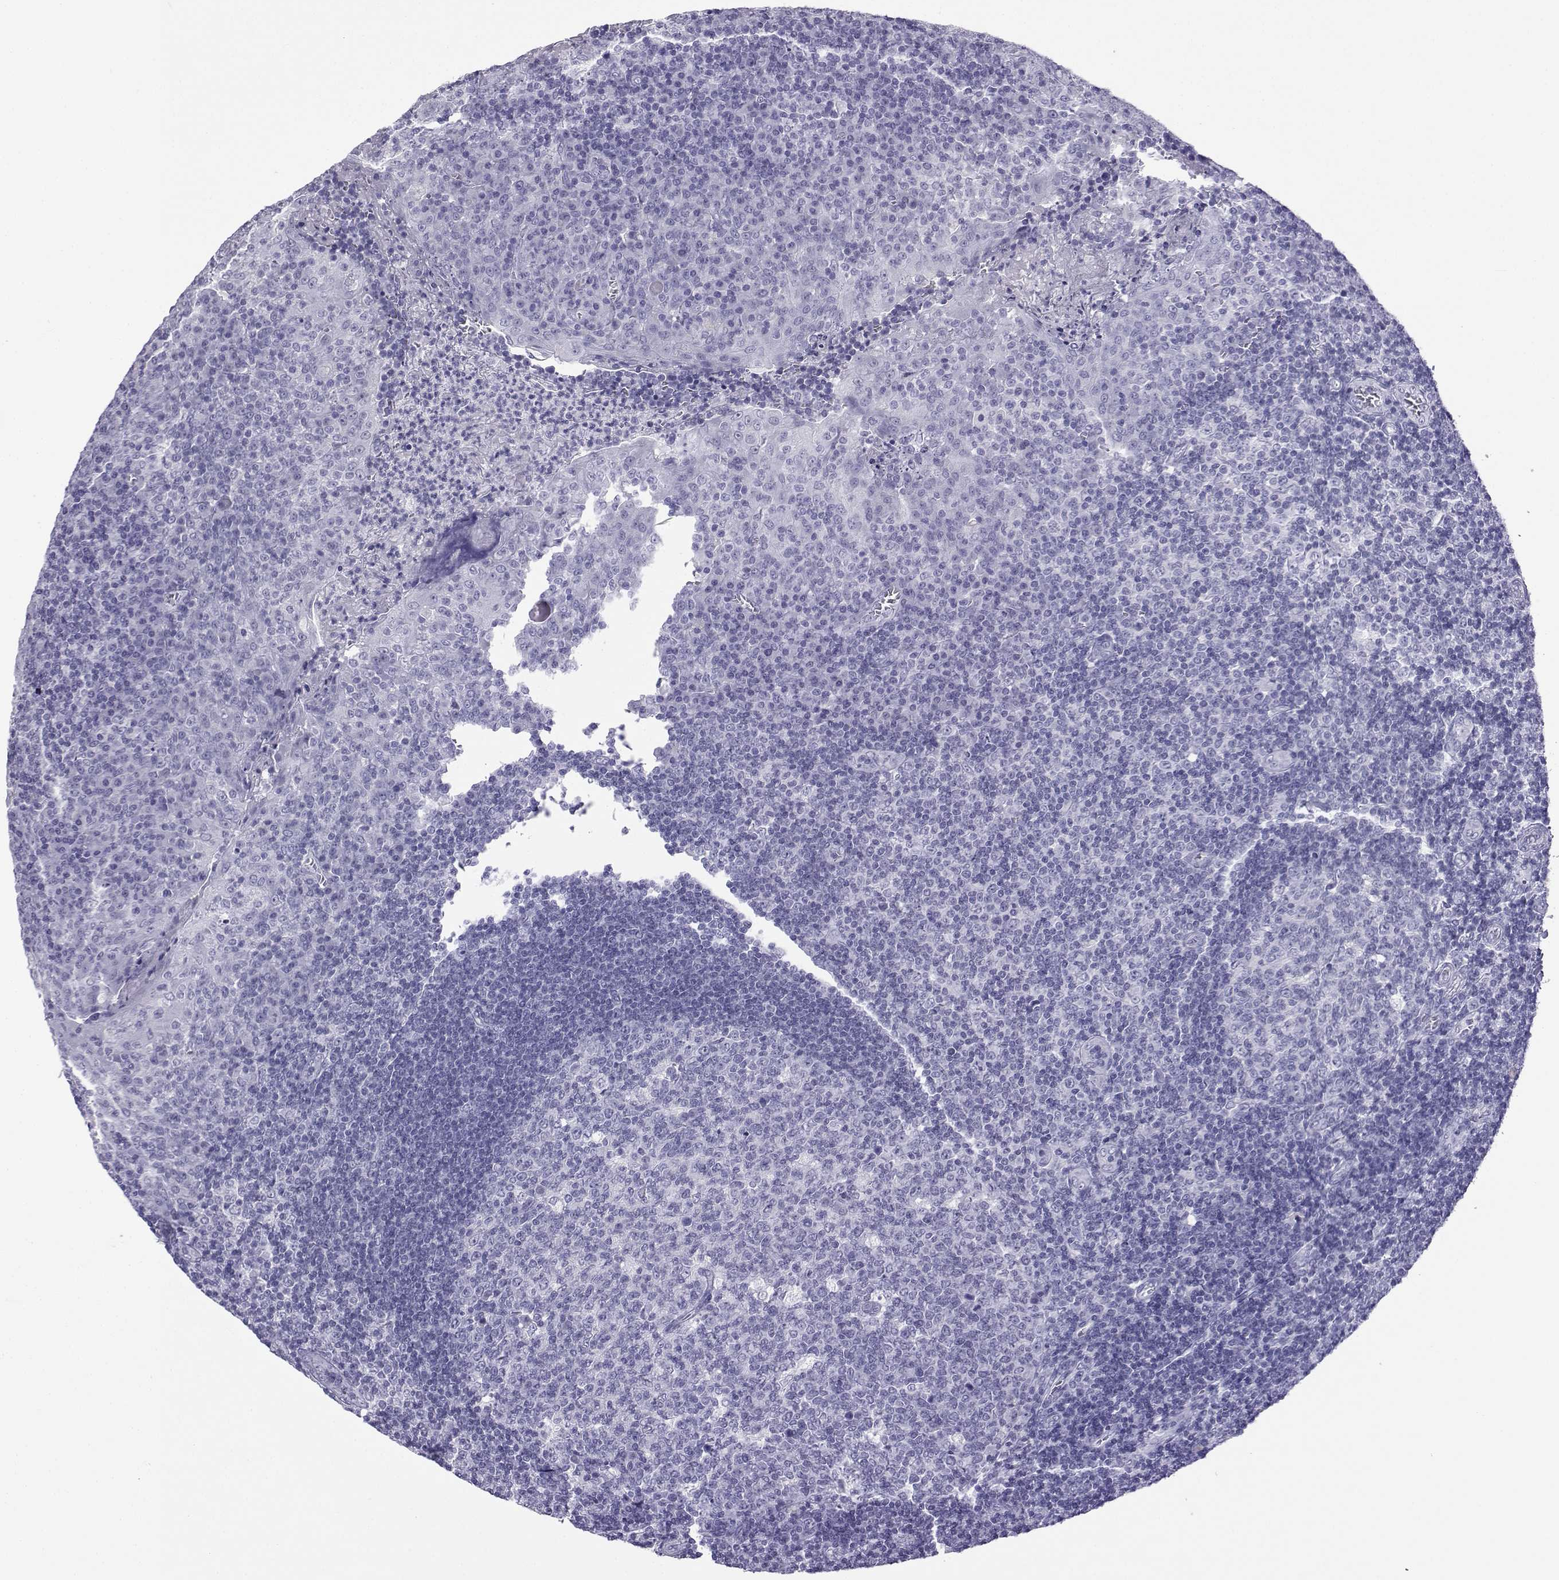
{"staining": {"intensity": "negative", "quantity": "none", "location": "none"}, "tissue": "tonsil", "cell_type": "Germinal center cells", "image_type": "normal", "snomed": [{"axis": "morphology", "description": "Normal tissue, NOS"}, {"axis": "topography", "description": "Tonsil"}], "caption": "IHC image of unremarkable tonsil stained for a protein (brown), which demonstrates no expression in germinal center cells.", "gene": "ACTL7A", "patient": {"sex": "female", "age": 12}}